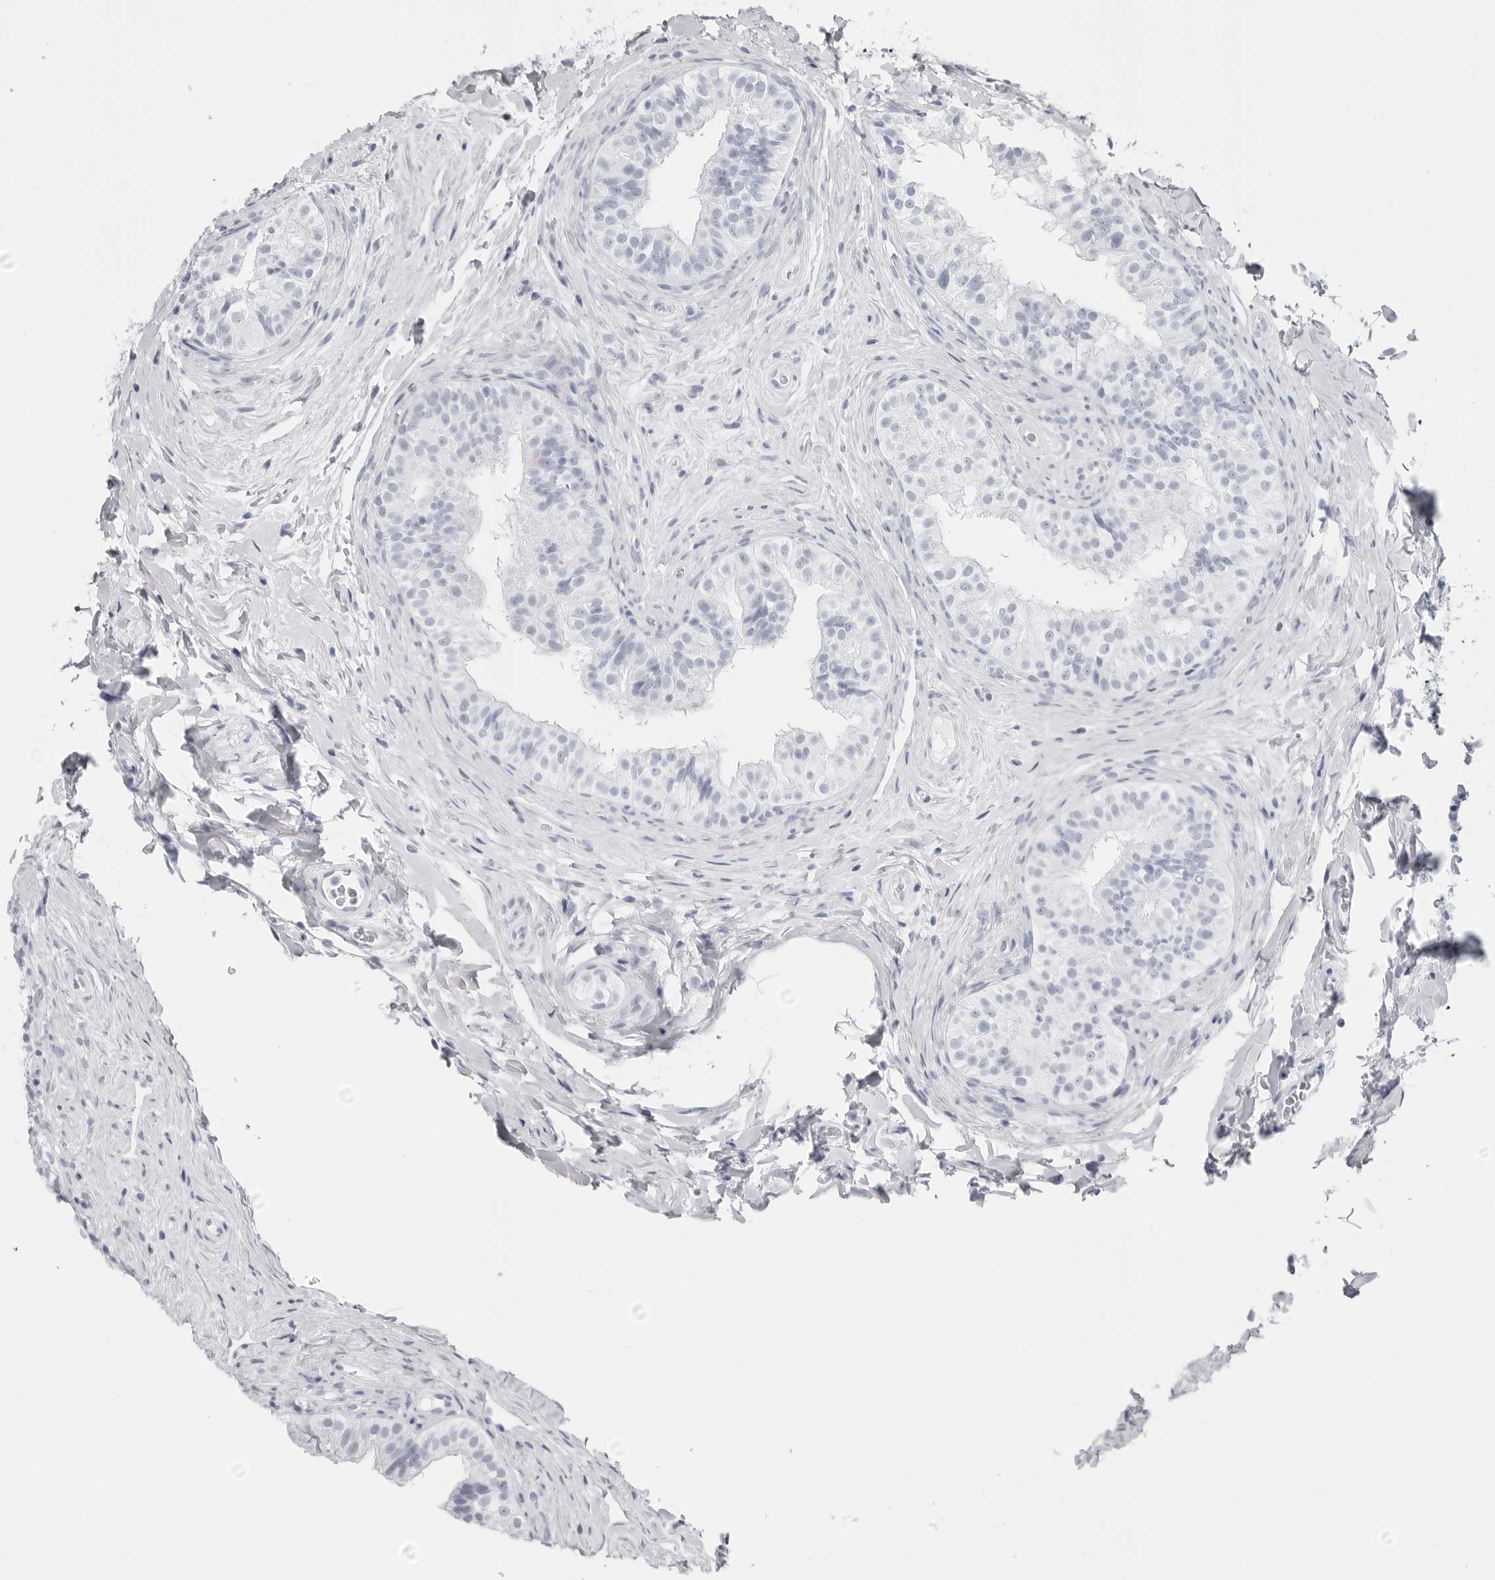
{"staining": {"intensity": "negative", "quantity": "none", "location": "none"}, "tissue": "epididymis", "cell_type": "Glandular cells", "image_type": "normal", "snomed": [{"axis": "morphology", "description": "Normal tissue, NOS"}, {"axis": "topography", "description": "Epididymis"}], "caption": "Epididymis stained for a protein using IHC displays no staining glandular cells.", "gene": "CST2", "patient": {"sex": "male", "age": 49}}